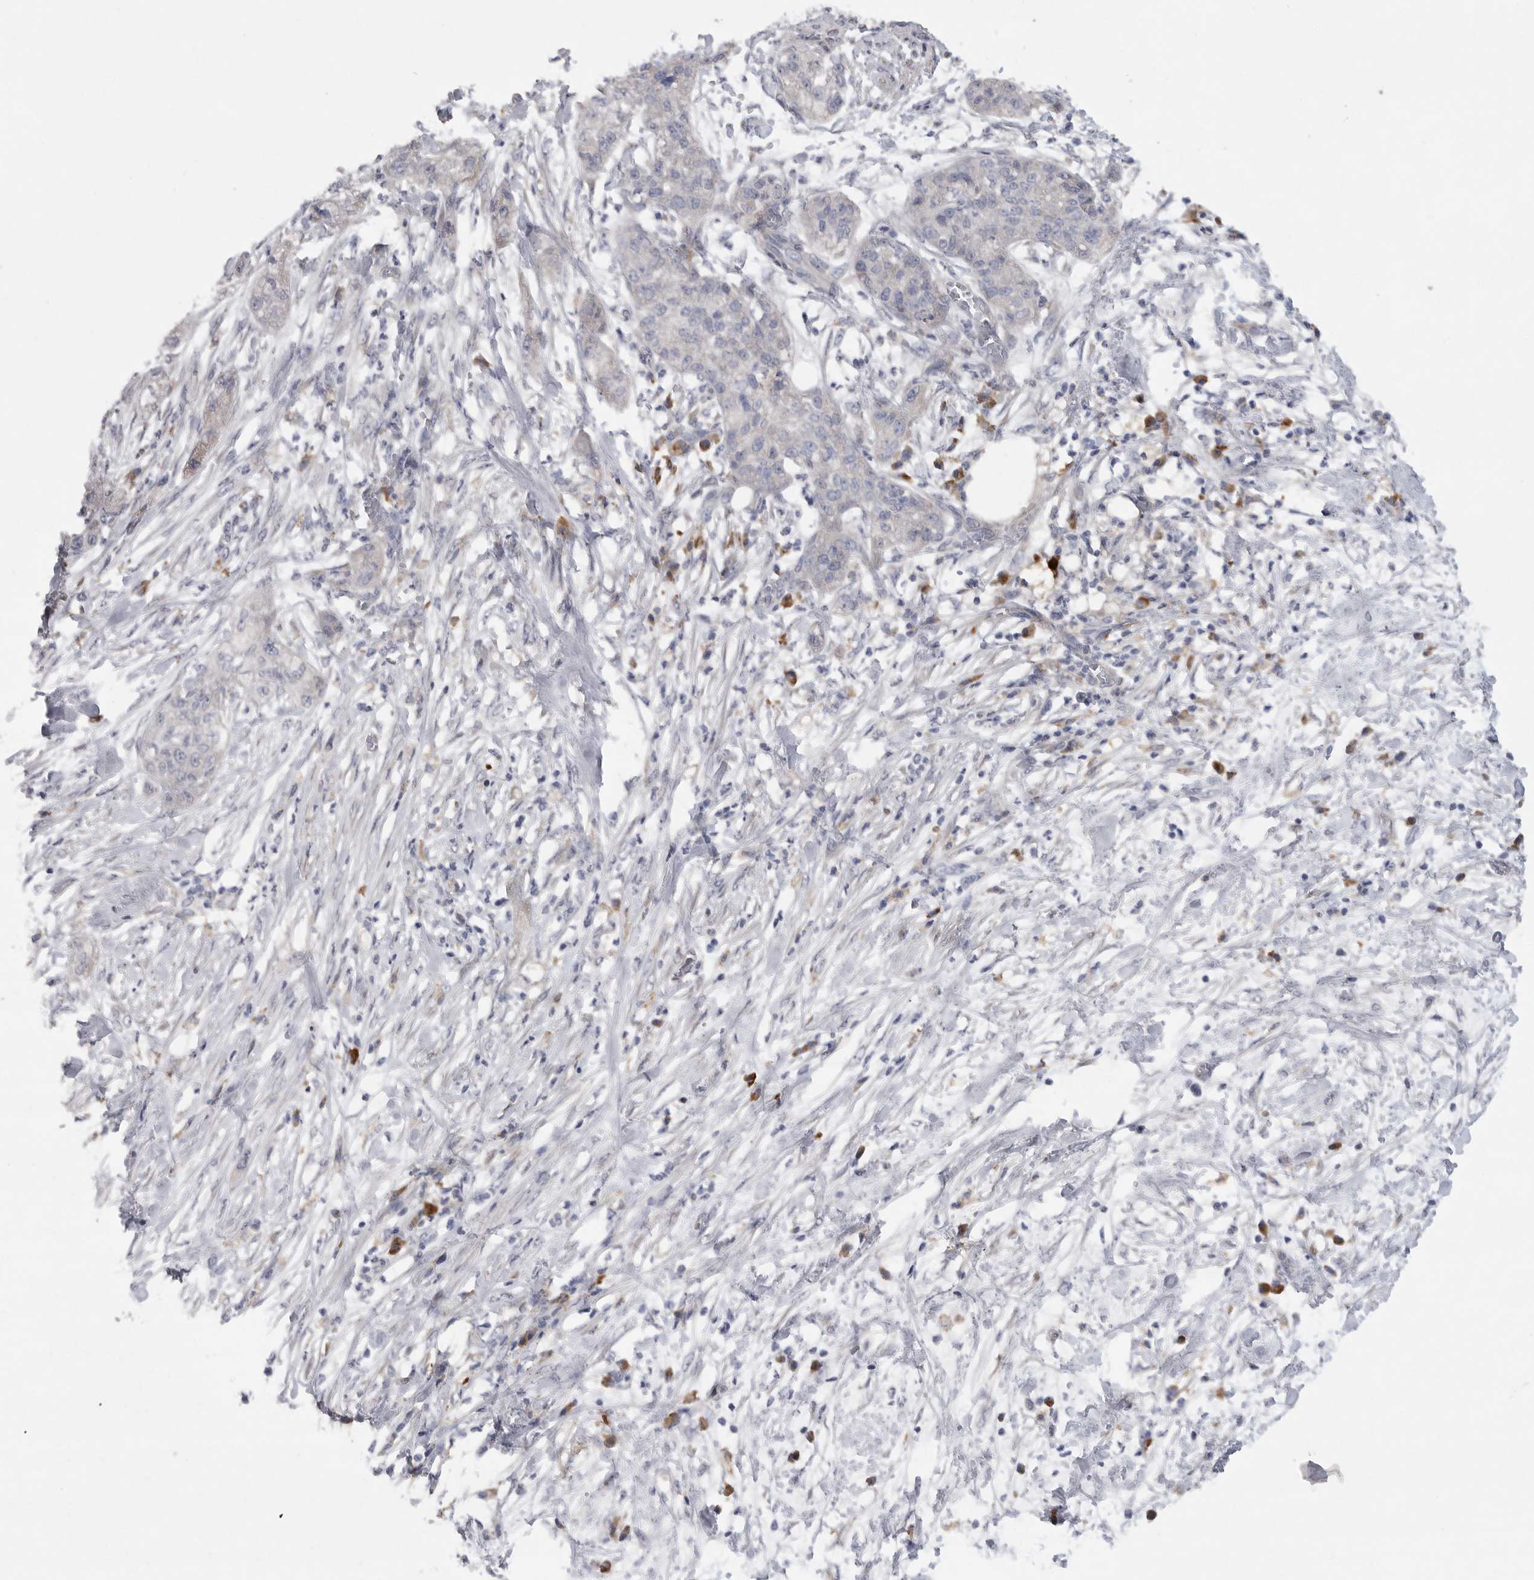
{"staining": {"intensity": "negative", "quantity": "none", "location": "none"}, "tissue": "pancreatic cancer", "cell_type": "Tumor cells", "image_type": "cancer", "snomed": [{"axis": "morphology", "description": "Adenocarcinoma, NOS"}, {"axis": "topography", "description": "Pancreas"}], "caption": "Immunohistochemical staining of human adenocarcinoma (pancreatic) demonstrates no significant staining in tumor cells. (DAB (3,3'-diaminobenzidine) IHC, high magnification).", "gene": "EDEM3", "patient": {"sex": "female", "age": 78}}